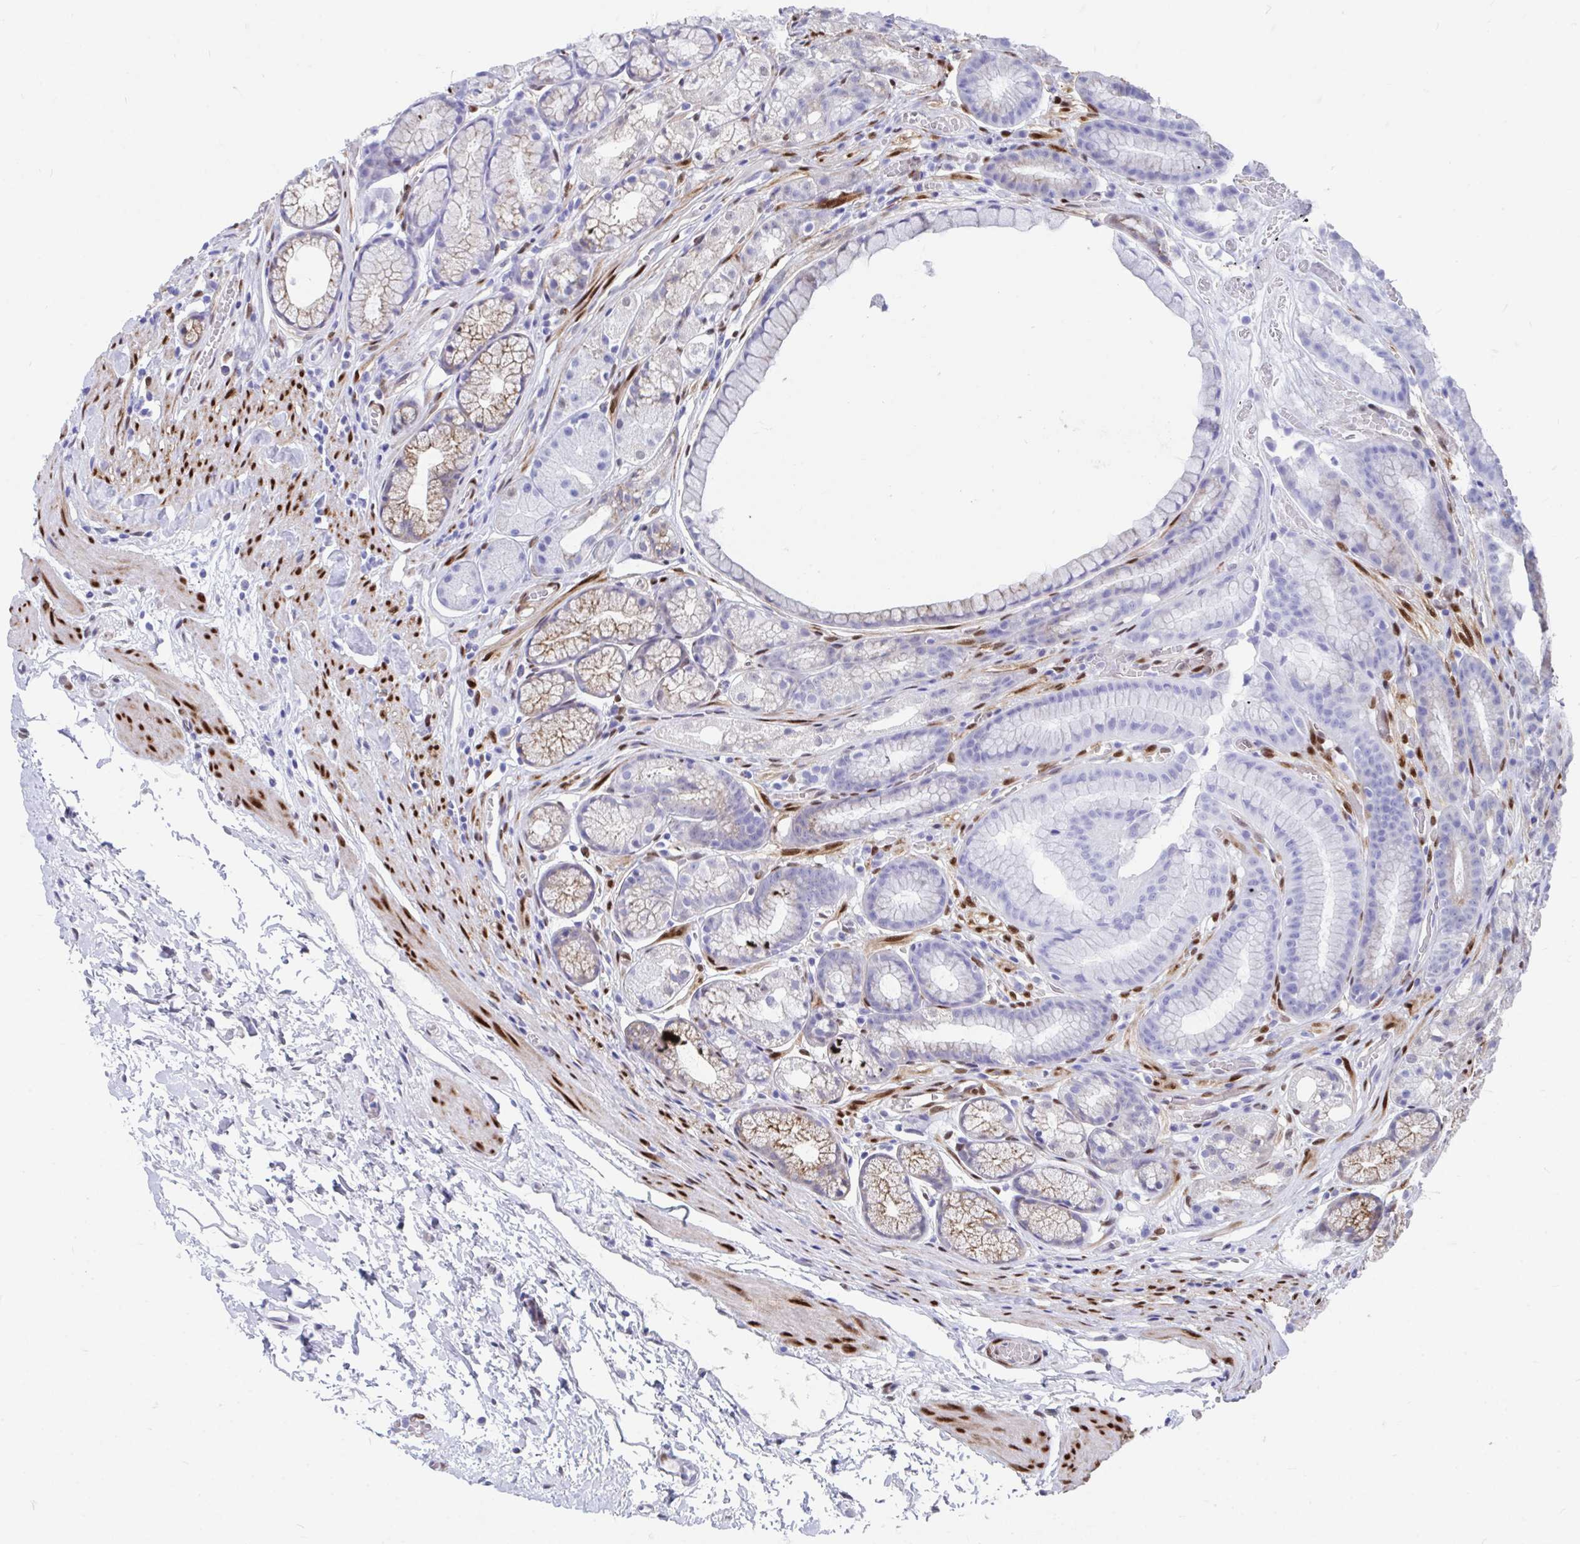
{"staining": {"intensity": "moderate", "quantity": "<25%", "location": "cytoplasmic/membranous"}, "tissue": "stomach", "cell_type": "Glandular cells", "image_type": "normal", "snomed": [{"axis": "morphology", "description": "Normal tissue, NOS"}, {"axis": "topography", "description": "Smooth muscle"}, {"axis": "topography", "description": "Stomach"}], "caption": "Normal stomach displays moderate cytoplasmic/membranous expression in about <25% of glandular cells, visualized by immunohistochemistry.", "gene": "RBPMS", "patient": {"sex": "male", "age": 70}}